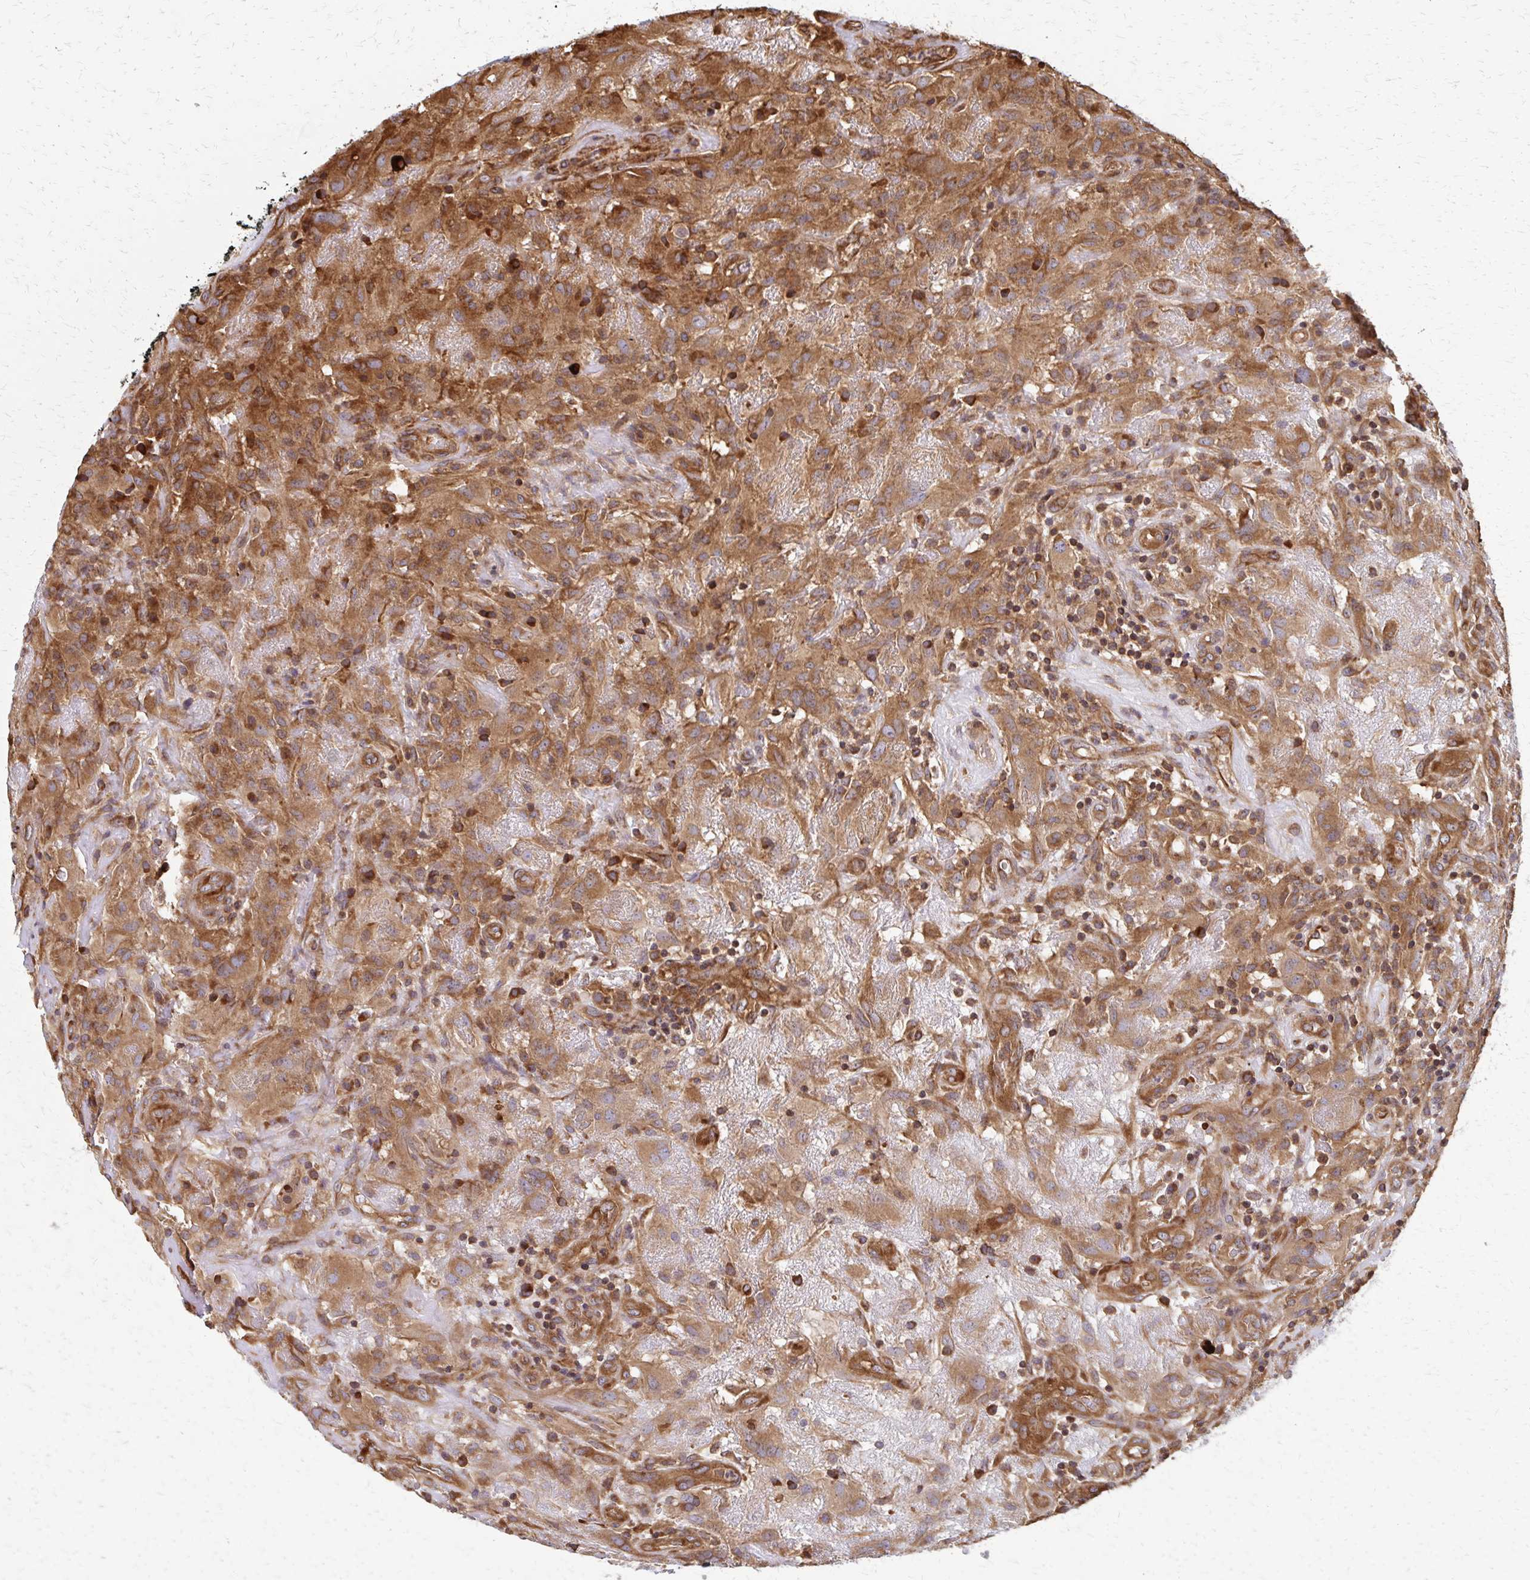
{"staining": {"intensity": "moderate", "quantity": ">75%", "location": "cytoplasmic/membranous"}, "tissue": "glioma", "cell_type": "Tumor cells", "image_type": "cancer", "snomed": [{"axis": "morphology", "description": "Glioma, malignant, High grade"}, {"axis": "topography", "description": "Brain"}], "caption": "DAB immunohistochemical staining of glioma displays moderate cytoplasmic/membranous protein staining in about >75% of tumor cells.", "gene": "EEF2", "patient": {"sex": "male", "age": 46}}